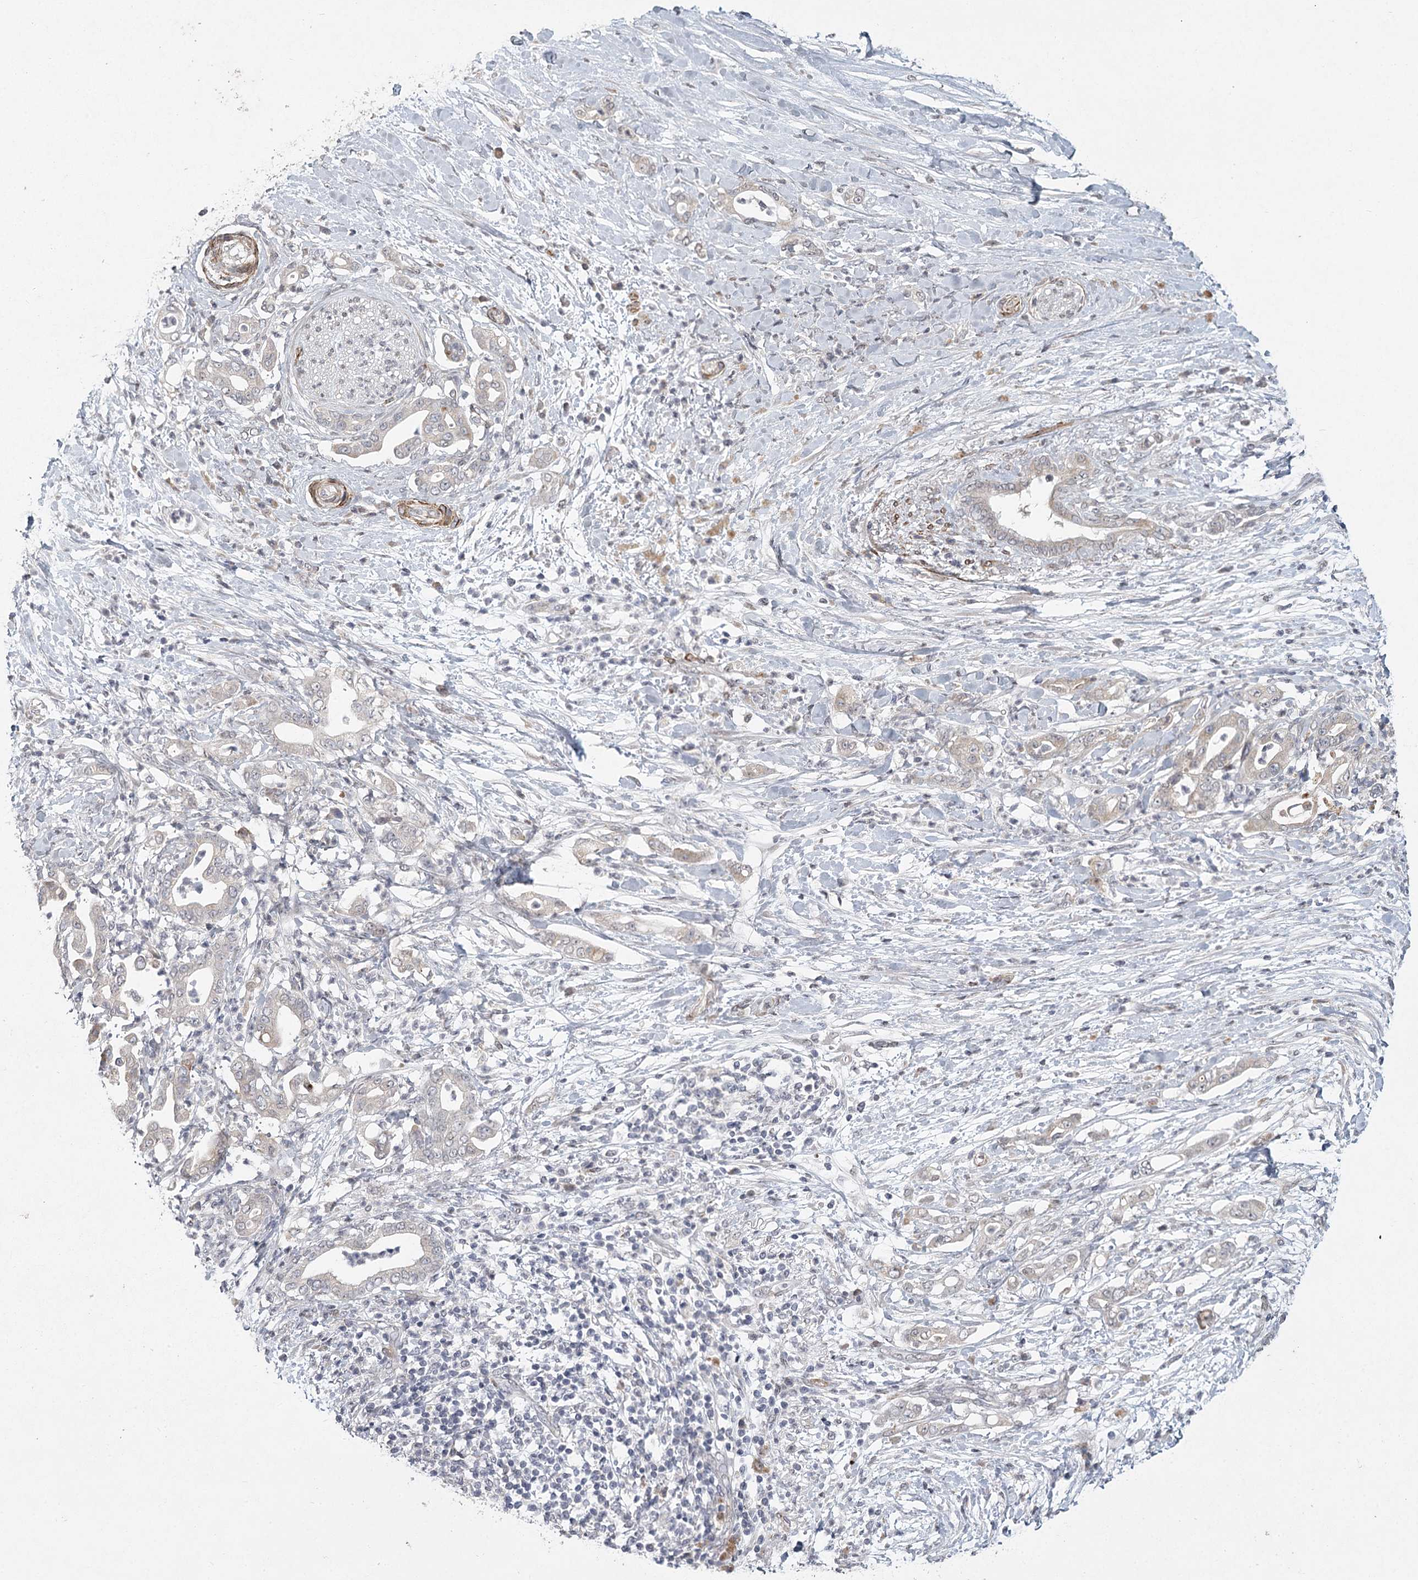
{"staining": {"intensity": "negative", "quantity": "none", "location": "none"}, "tissue": "pancreatic cancer", "cell_type": "Tumor cells", "image_type": "cancer", "snomed": [{"axis": "morphology", "description": "Adenocarcinoma, NOS"}, {"axis": "topography", "description": "Pancreas"}], "caption": "A photomicrograph of human pancreatic cancer is negative for staining in tumor cells.", "gene": "MEPE", "patient": {"sex": "female", "age": 55}}